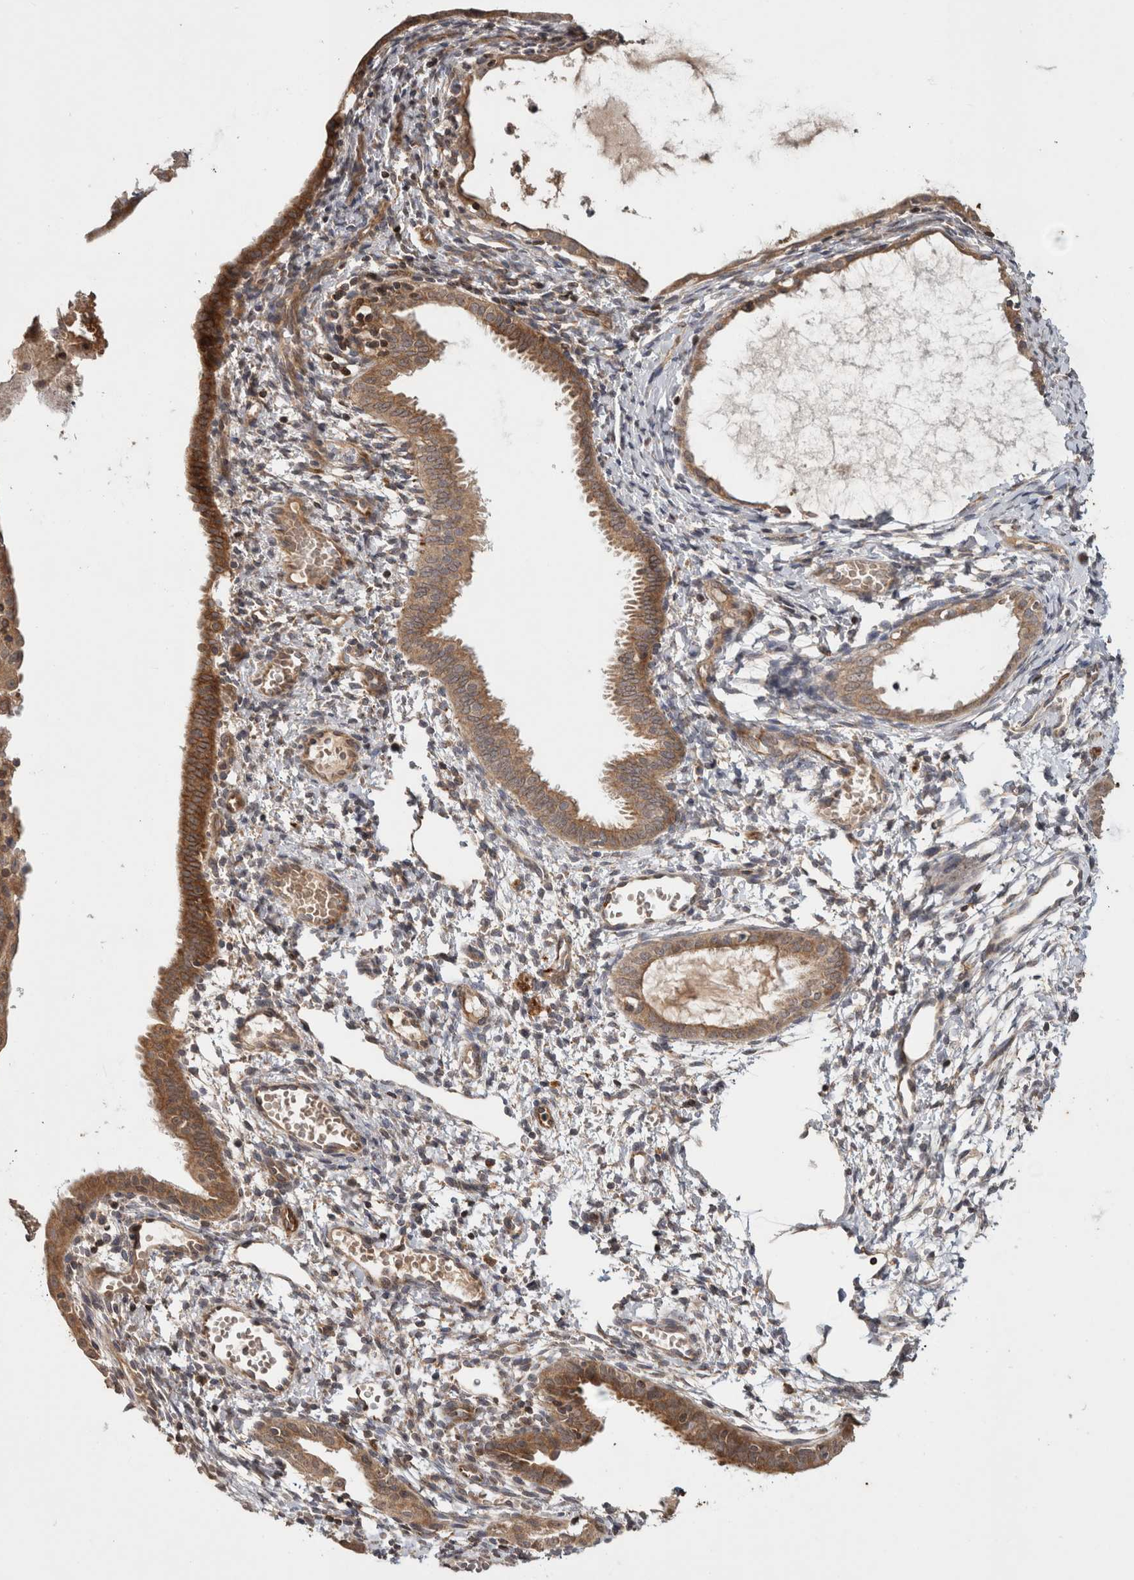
{"staining": {"intensity": "moderate", "quantity": ">75%", "location": "cytoplasmic/membranous"}, "tissue": "endometrial cancer", "cell_type": "Tumor cells", "image_type": "cancer", "snomed": [{"axis": "morphology", "description": "Adenocarcinoma, NOS"}, {"axis": "topography", "description": "Endometrium"}], "caption": "A photomicrograph of human endometrial adenocarcinoma stained for a protein reveals moderate cytoplasmic/membranous brown staining in tumor cells.", "gene": "HMOX2", "patient": {"sex": "female", "age": 58}}